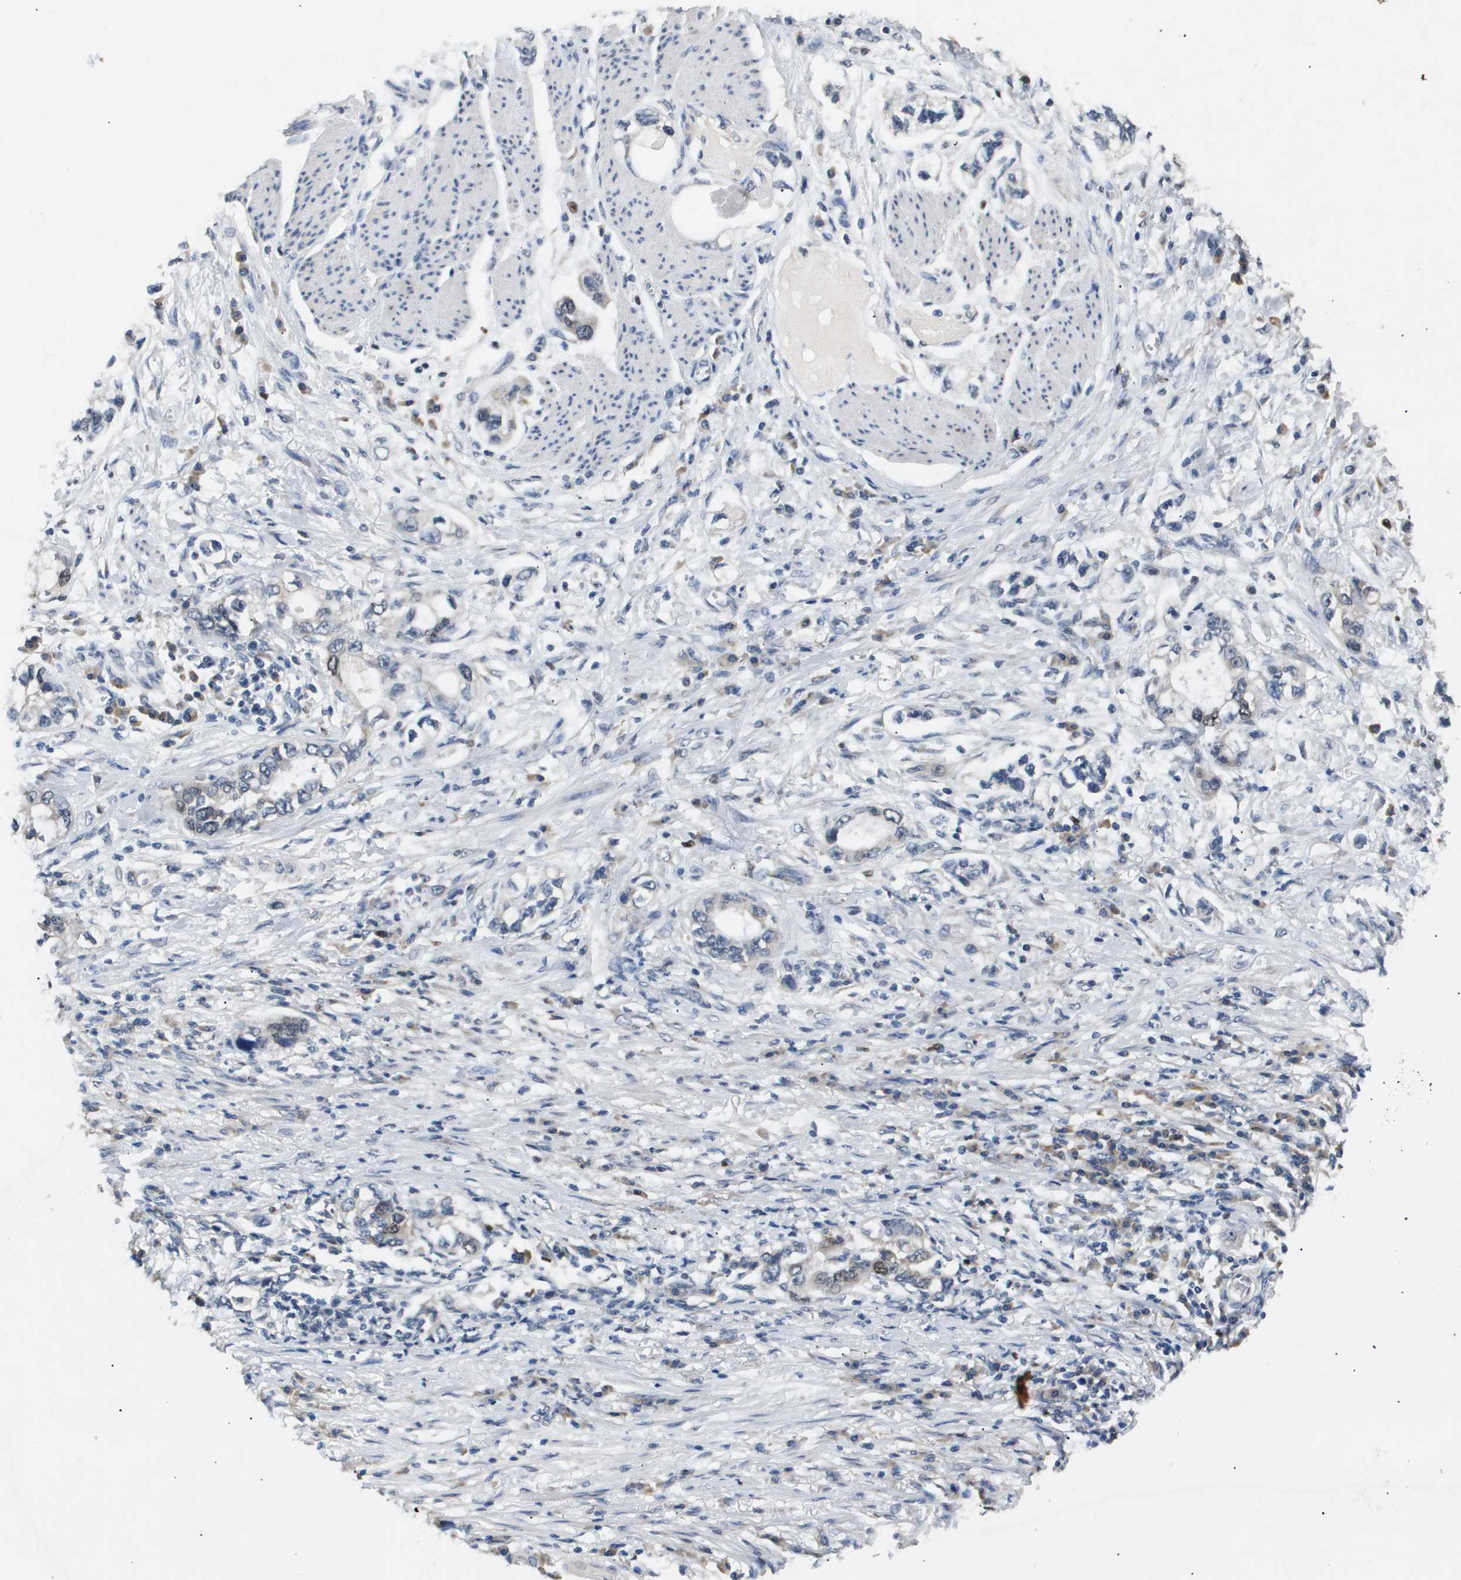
{"staining": {"intensity": "moderate", "quantity": "25%-75%", "location": "nuclear"}, "tissue": "stomach cancer", "cell_type": "Tumor cells", "image_type": "cancer", "snomed": [{"axis": "morphology", "description": "Adenocarcinoma, NOS"}, {"axis": "topography", "description": "Stomach, lower"}], "caption": "Moderate nuclear protein staining is present in about 25%-75% of tumor cells in adenocarcinoma (stomach).", "gene": "ANAPC2", "patient": {"sex": "female", "age": 93}}